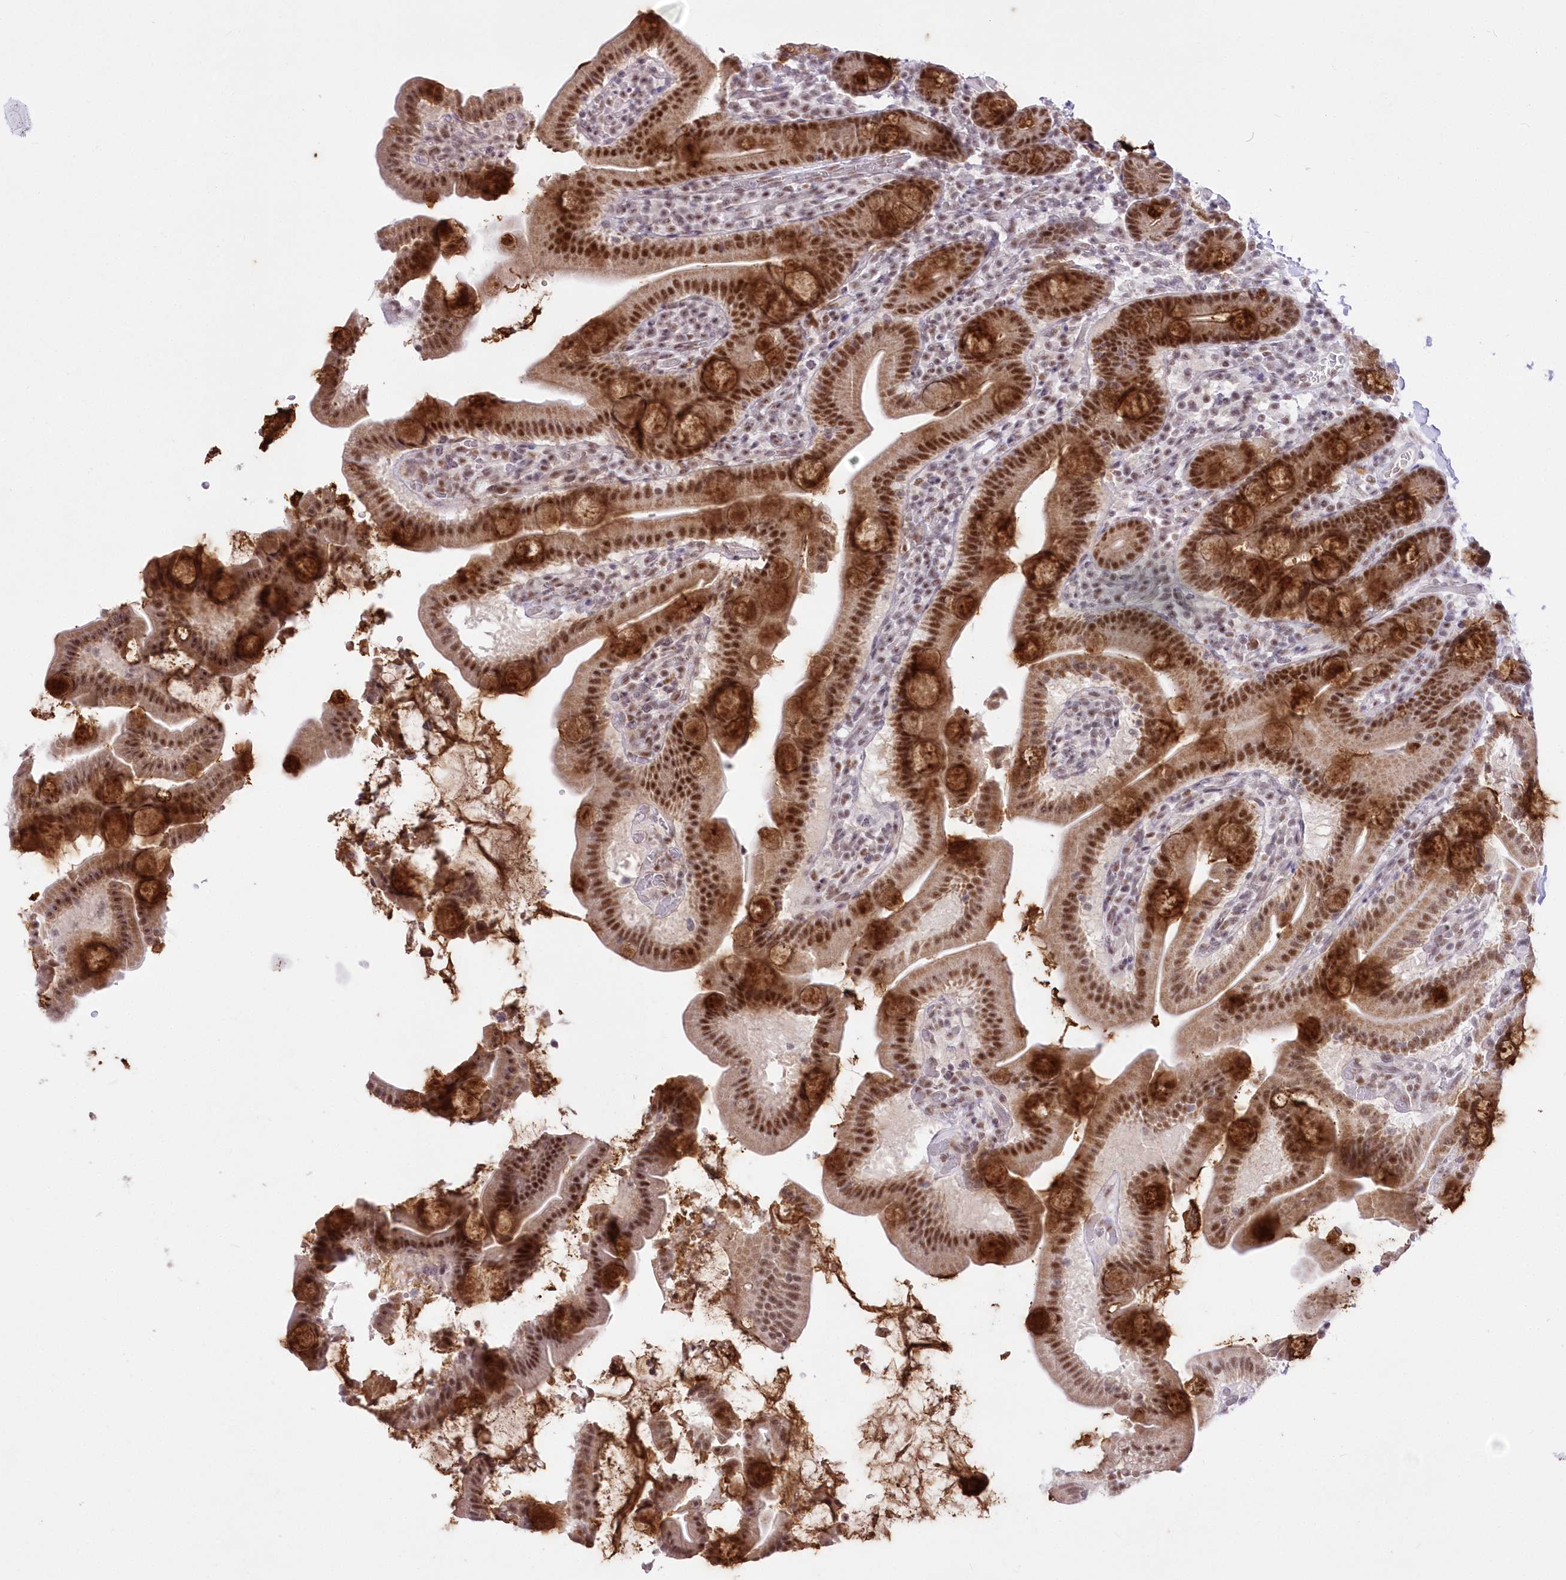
{"staining": {"intensity": "strong", "quantity": ">75%", "location": "cytoplasmic/membranous,nuclear"}, "tissue": "duodenum", "cell_type": "Glandular cells", "image_type": "normal", "snomed": [{"axis": "morphology", "description": "Normal tissue, NOS"}, {"axis": "topography", "description": "Duodenum"}], "caption": "Protein staining displays strong cytoplasmic/membranous,nuclear expression in approximately >75% of glandular cells in normal duodenum. The staining was performed using DAB (3,3'-diaminobenzidine), with brown indicating positive protein expression. Nuclei are stained blue with hematoxylin.", "gene": "NSUN2", "patient": {"sex": "male", "age": 55}}